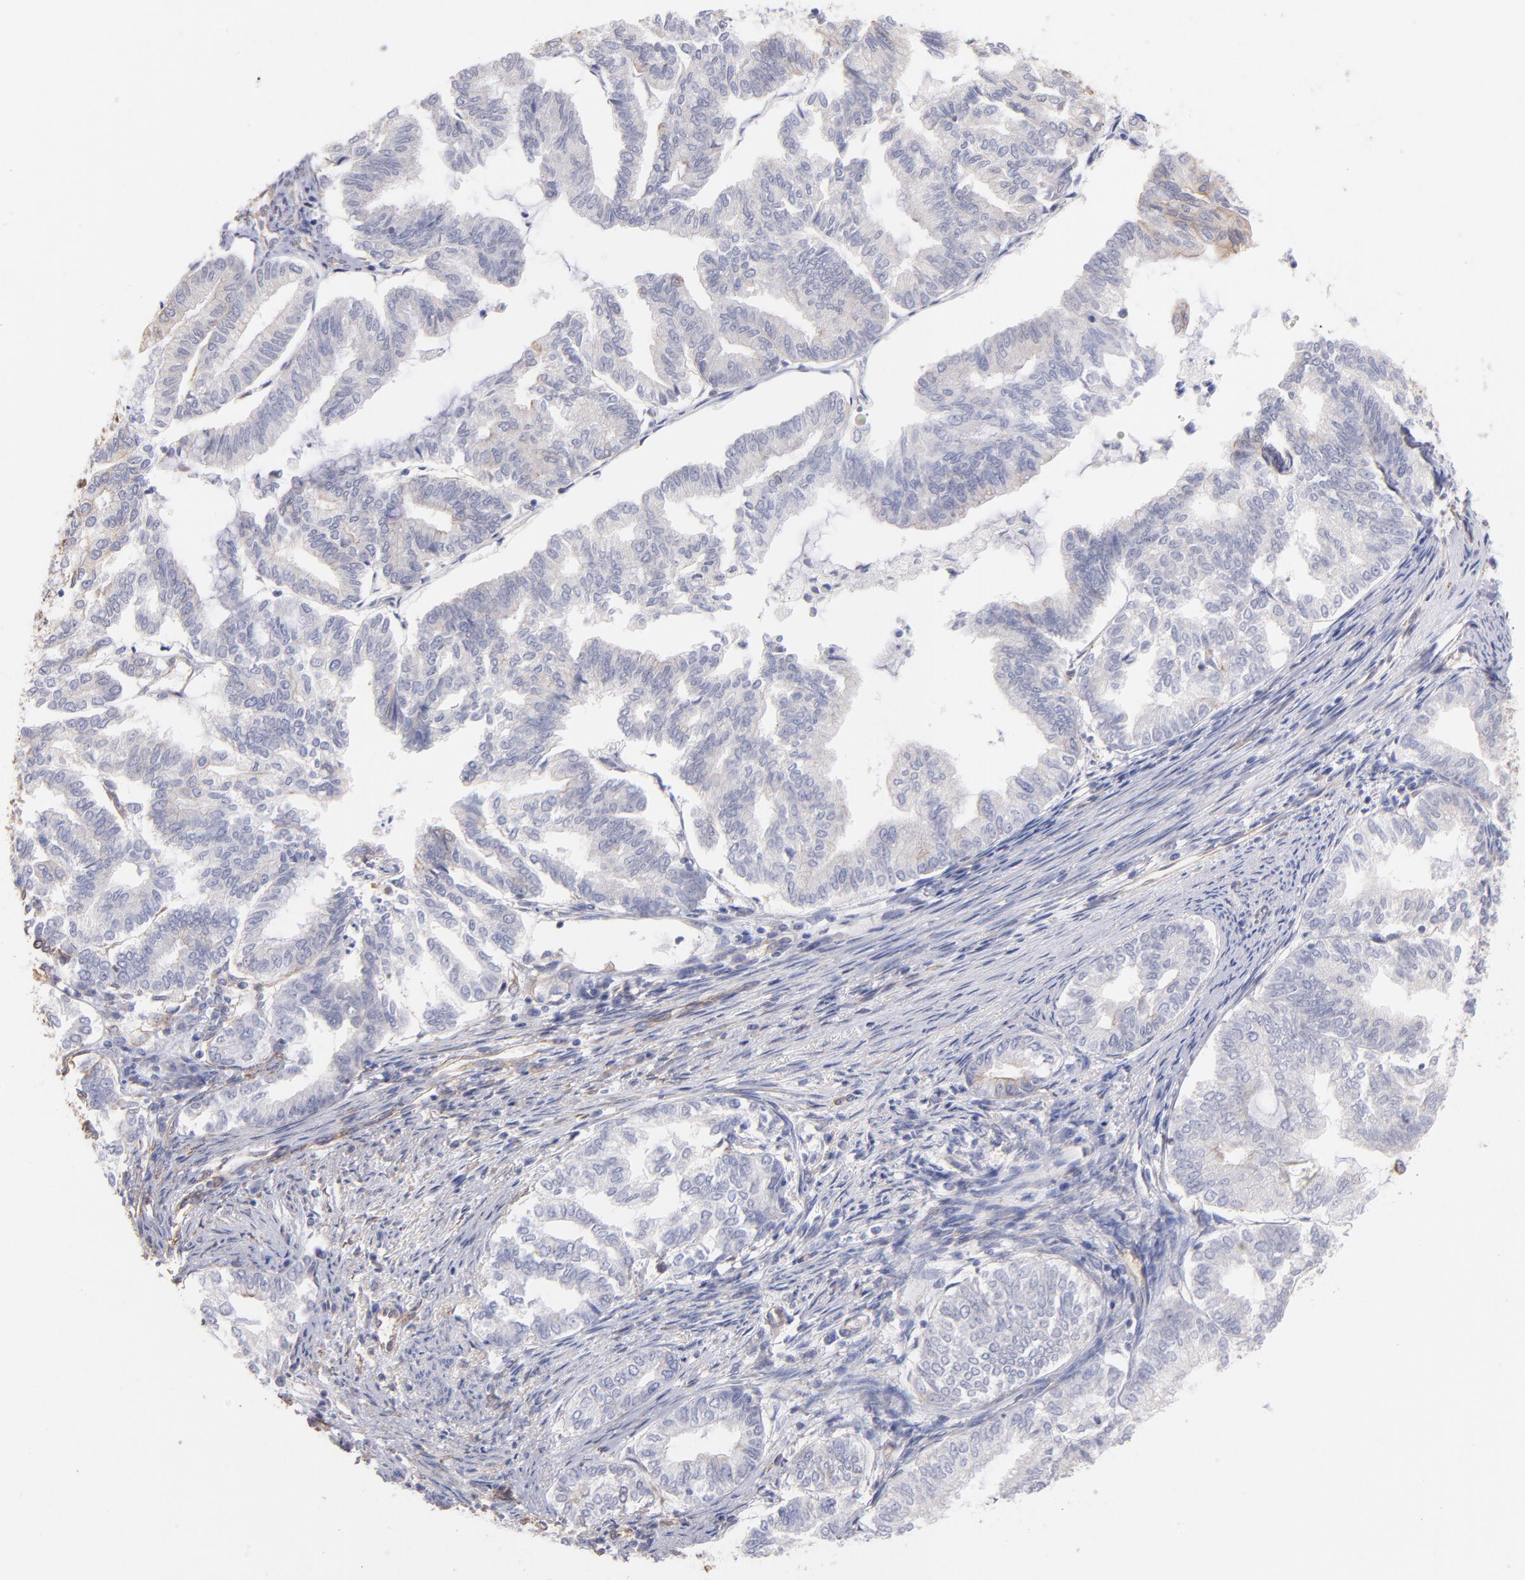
{"staining": {"intensity": "negative", "quantity": "none", "location": "none"}, "tissue": "endometrial cancer", "cell_type": "Tumor cells", "image_type": "cancer", "snomed": [{"axis": "morphology", "description": "Adenocarcinoma, NOS"}, {"axis": "topography", "description": "Endometrium"}], "caption": "This photomicrograph is of endometrial adenocarcinoma stained with immunohistochemistry (IHC) to label a protein in brown with the nuclei are counter-stained blue. There is no positivity in tumor cells.", "gene": "PLEC", "patient": {"sex": "female", "age": 79}}